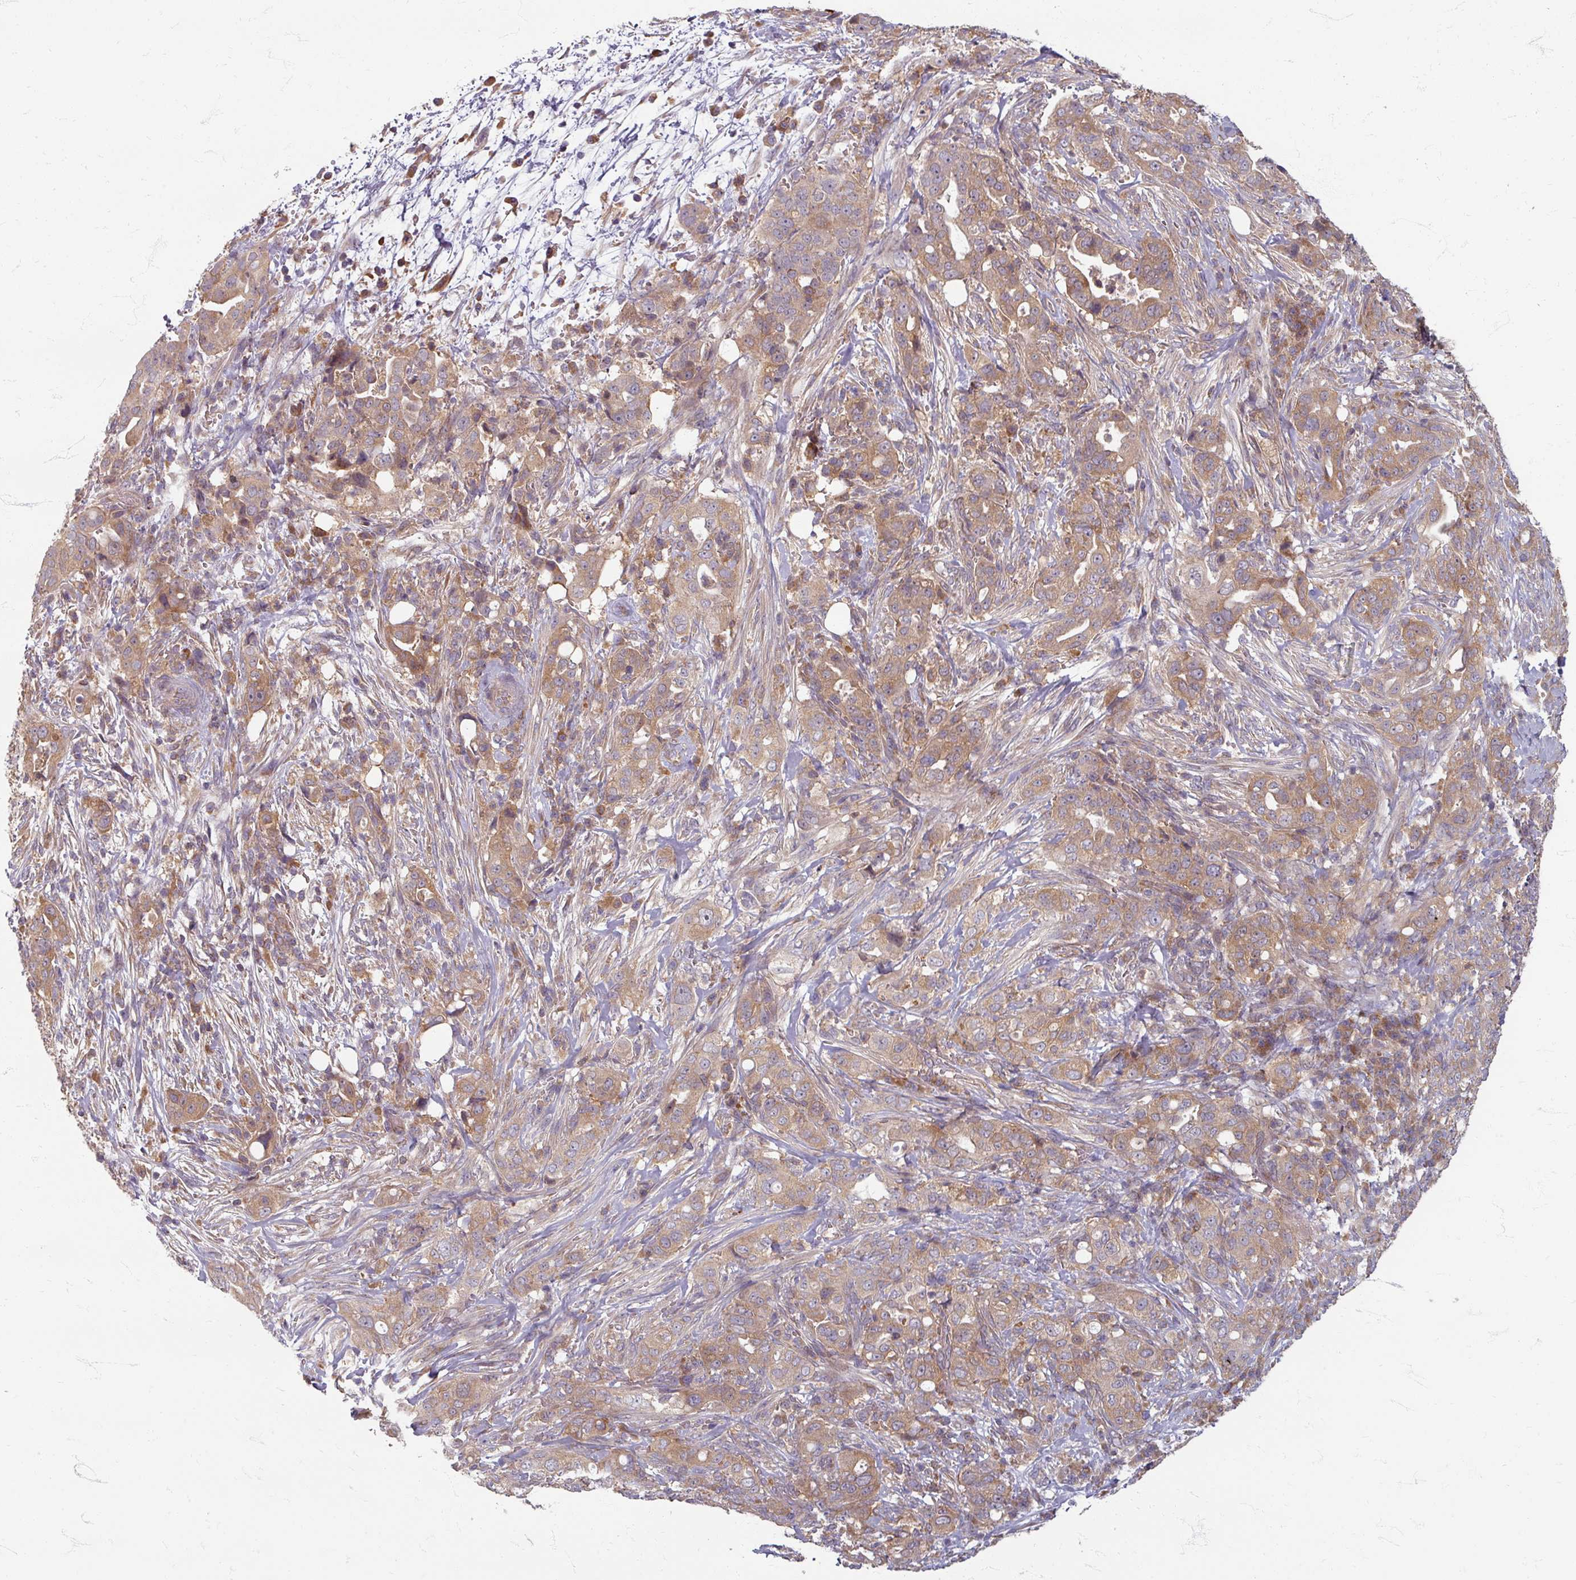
{"staining": {"intensity": "moderate", "quantity": ">75%", "location": "cytoplasmic/membranous"}, "tissue": "pancreatic cancer", "cell_type": "Tumor cells", "image_type": "cancer", "snomed": [{"axis": "morphology", "description": "Normal tissue, NOS"}, {"axis": "morphology", "description": "Adenocarcinoma, NOS"}, {"axis": "topography", "description": "Lymph node"}, {"axis": "topography", "description": "Pancreas"}], "caption": "Human pancreatic adenocarcinoma stained for a protein (brown) shows moderate cytoplasmic/membranous positive staining in about >75% of tumor cells.", "gene": "STAM", "patient": {"sex": "female", "age": 67}}